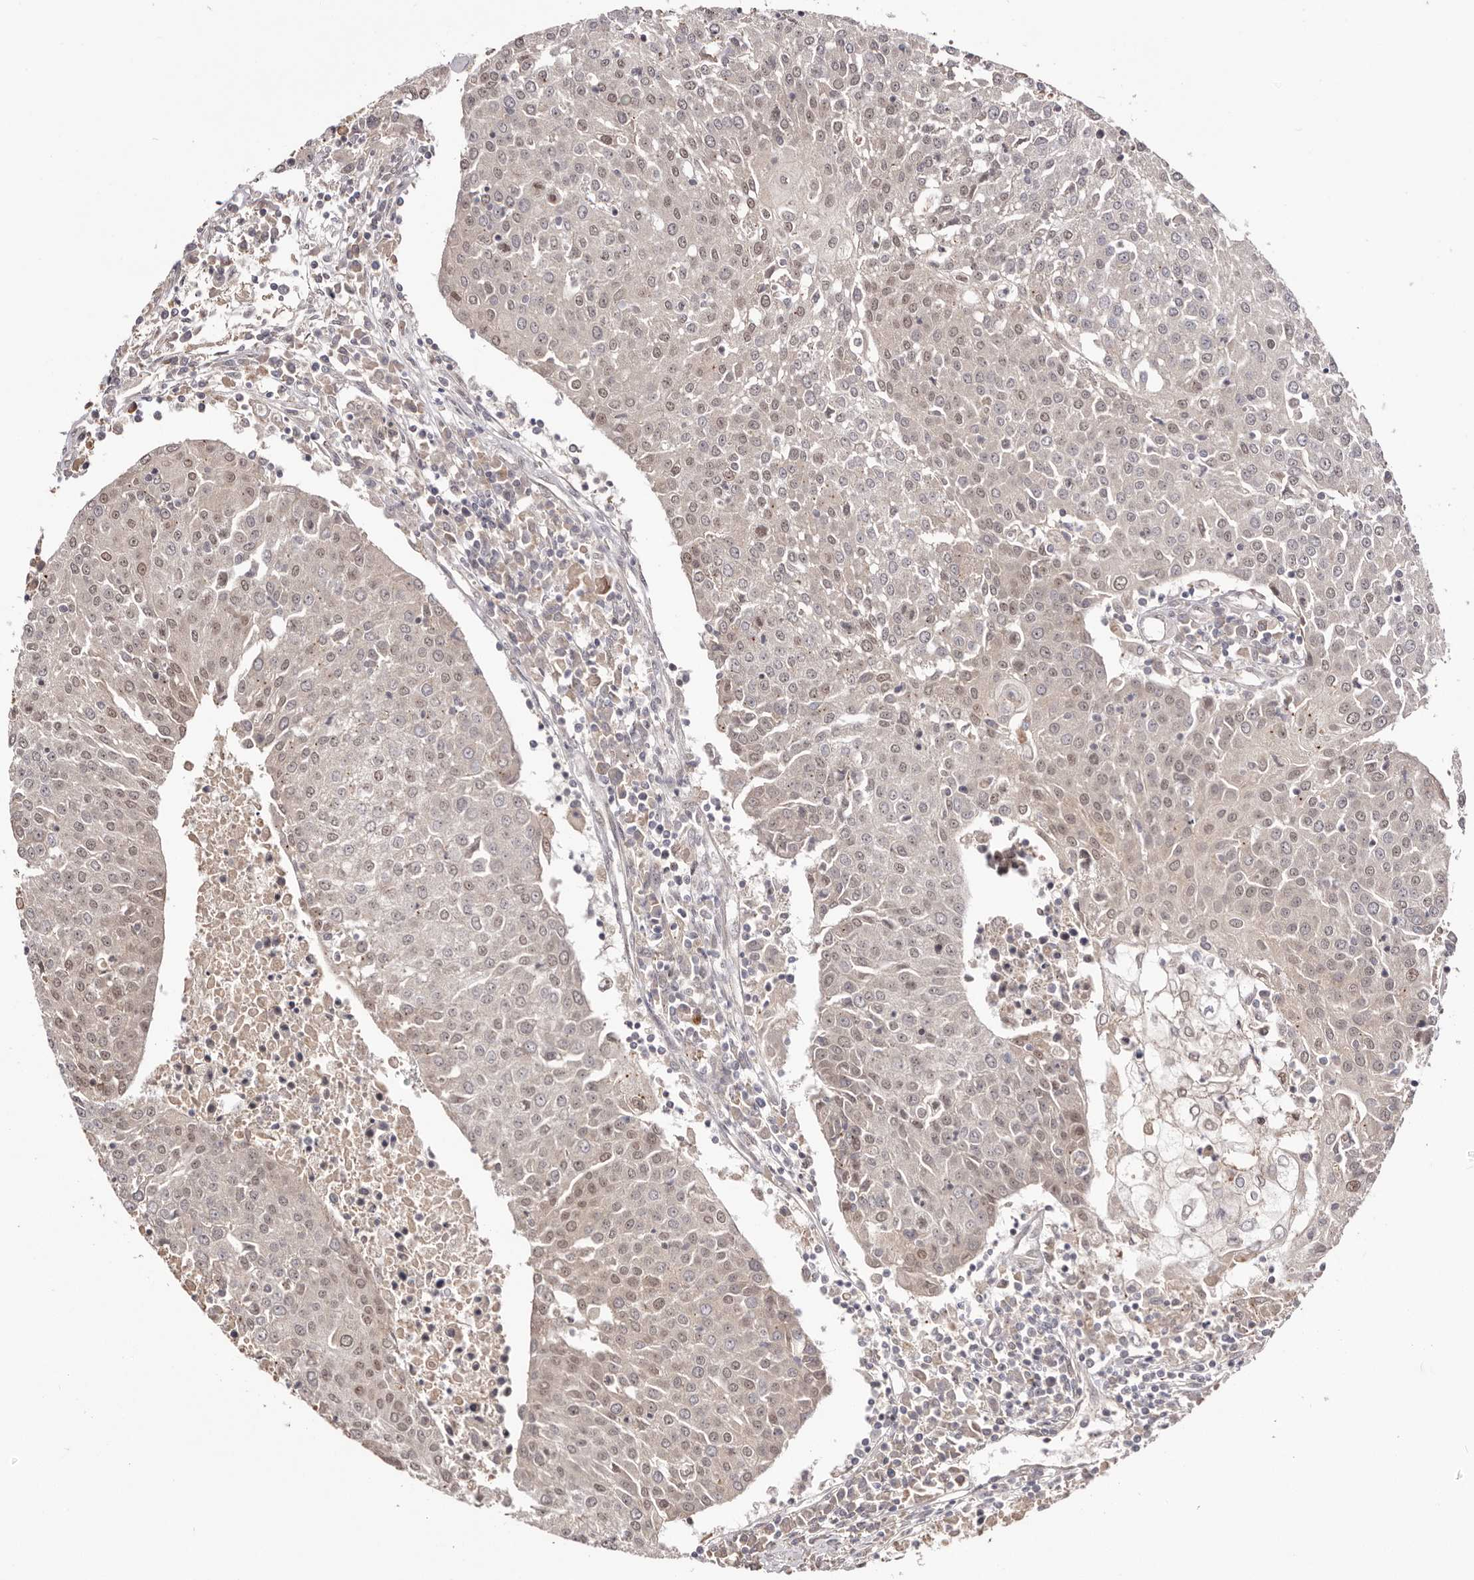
{"staining": {"intensity": "weak", "quantity": ">75%", "location": "cytoplasmic/membranous,nuclear"}, "tissue": "urothelial cancer", "cell_type": "Tumor cells", "image_type": "cancer", "snomed": [{"axis": "morphology", "description": "Urothelial carcinoma, High grade"}, {"axis": "topography", "description": "Urinary bladder"}], "caption": "Immunohistochemical staining of human urothelial cancer shows low levels of weak cytoplasmic/membranous and nuclear protein staining in about >75% of tumor cells.", "gene": "EGR3", "patient": {"sex": "female", "age": 85}}